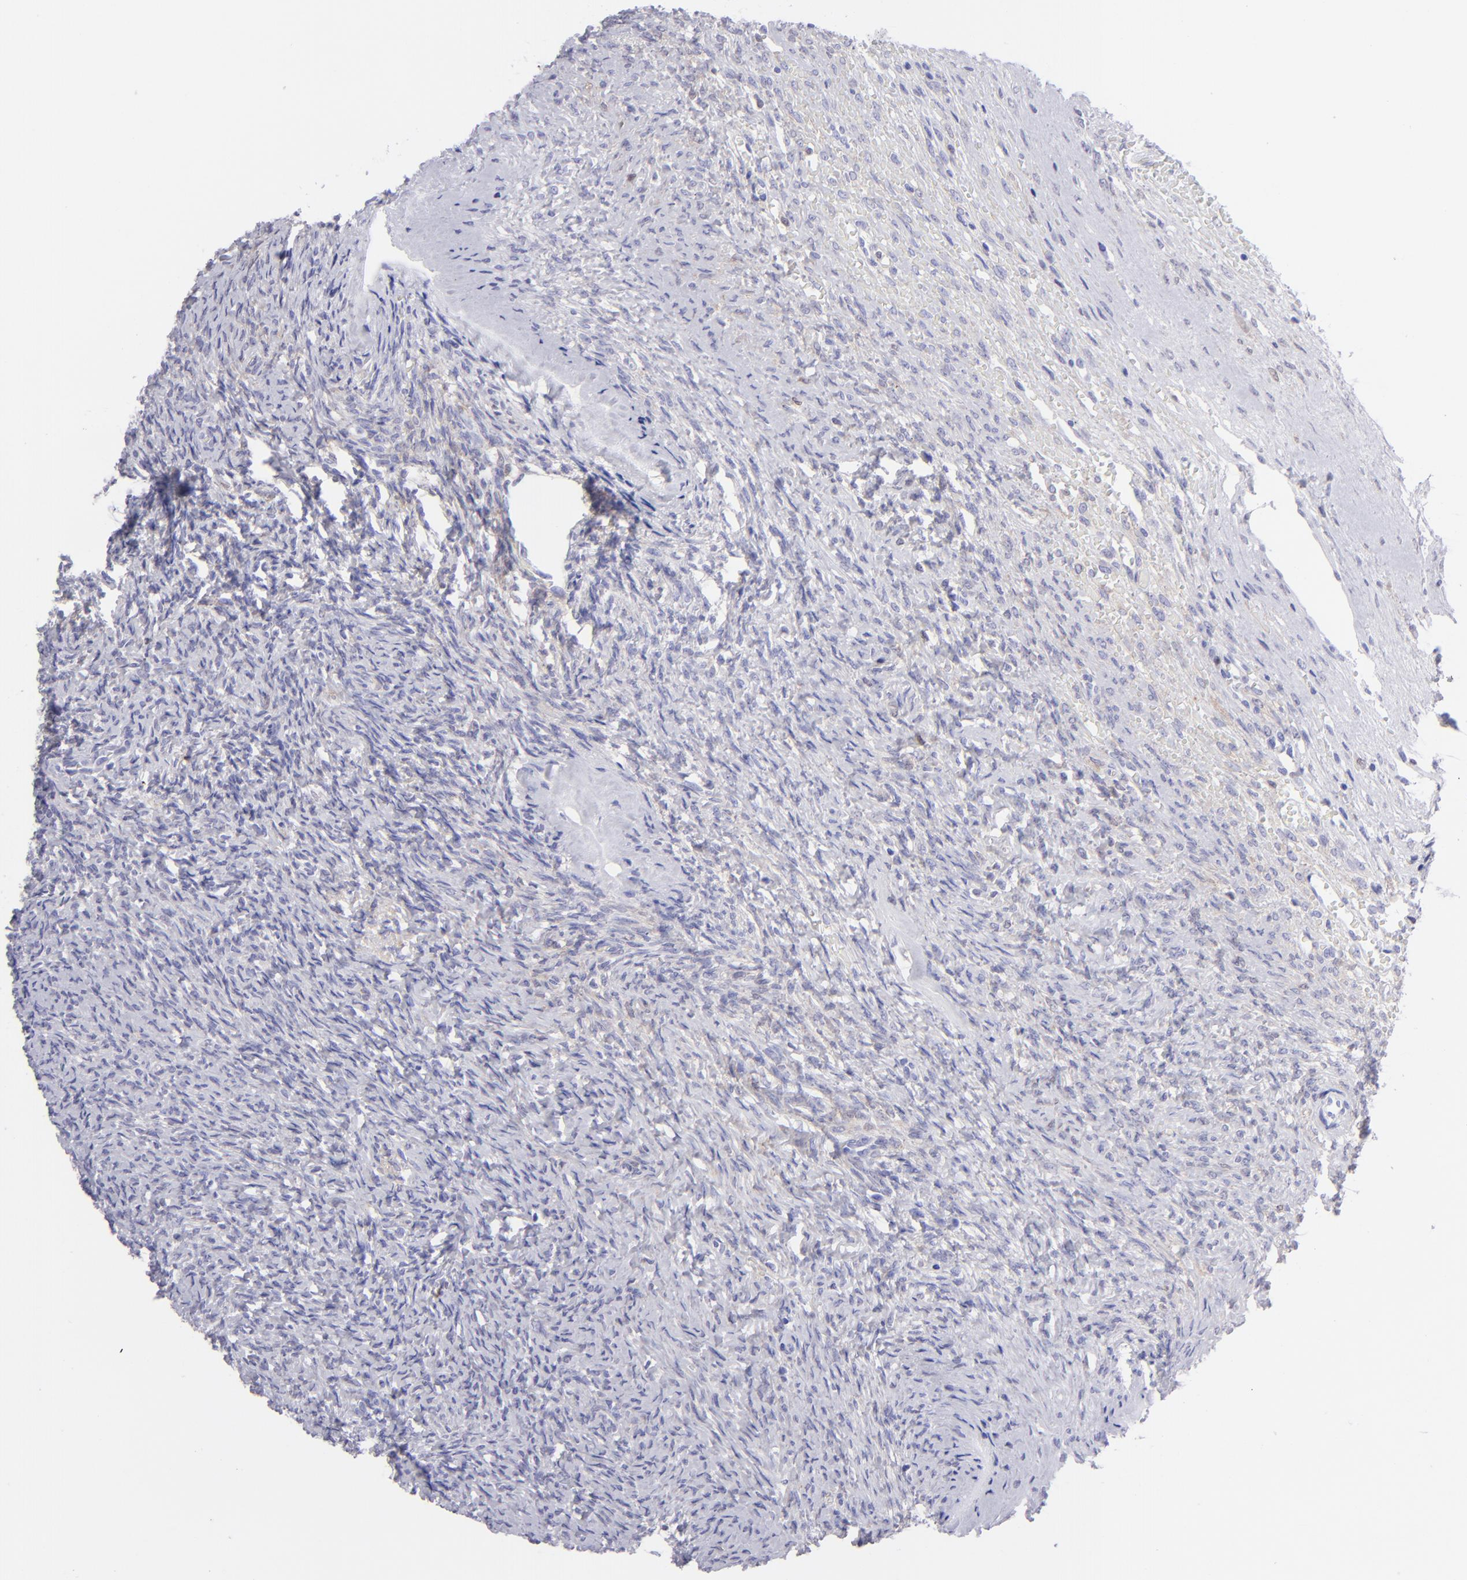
{"staining": {"intensity": "negative", "quantity": "none", "location": "none"}, "tissue": "ovary", "cell_type": "Follicle cells", "image_type": "normal", "snomed": [{"axis": "morphology", "description": "Normal tissue, NOS"}, {"axis": "topography", "description": "Ovary"}], "caption": "Immunohistochemistry (IHC) of normal human ovary reveals no expression in follicle cells. (DAB immunohistochemistry with hematoxylin counter stain).", "gene": "MITF", "patient": {"sex": "female", "age": 56}}